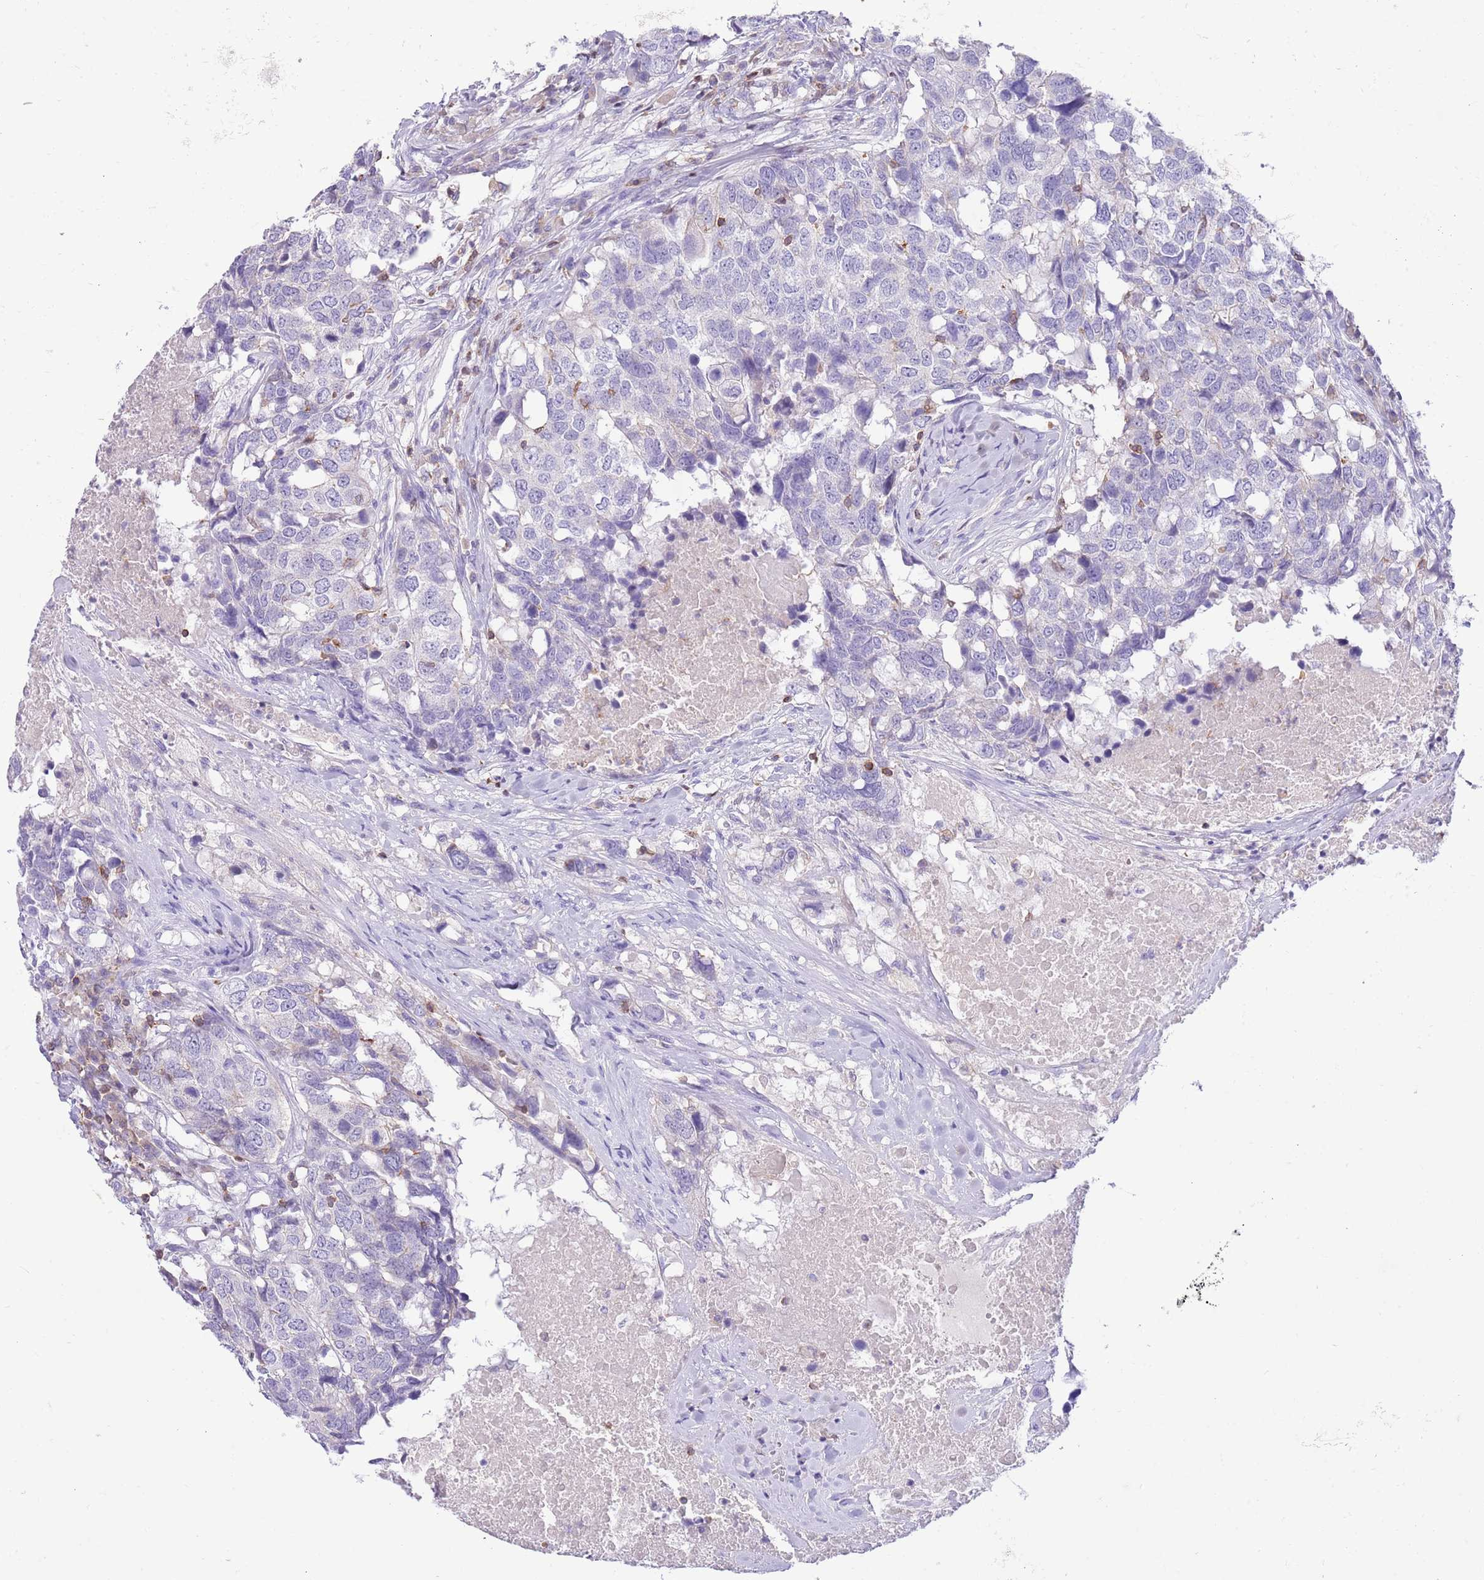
{"staining": {"intensity": "negative", "quantity": "none", "location": "none"}, "tissue": "head and neck cancer", "cell_type": "Tumor cells", "image_type": "cancer", "snomed": [{"axis": "morphology", "description": "Squamous cell carcinoma, NOS"}, {"axis": "topography", "description": "Head-Neck"}], "caption": "High power microscopy micrograph of an immunohistochemistry (IHC) histopathology image of head and neck cancer (squamous cell carcinoma), revealing no significant staining in tumor cells. (Brightfield microscopy of DAB IHC at high magnification).", "gene": "OR4Q3", "patient": {"sex": "male", "age": 66}}